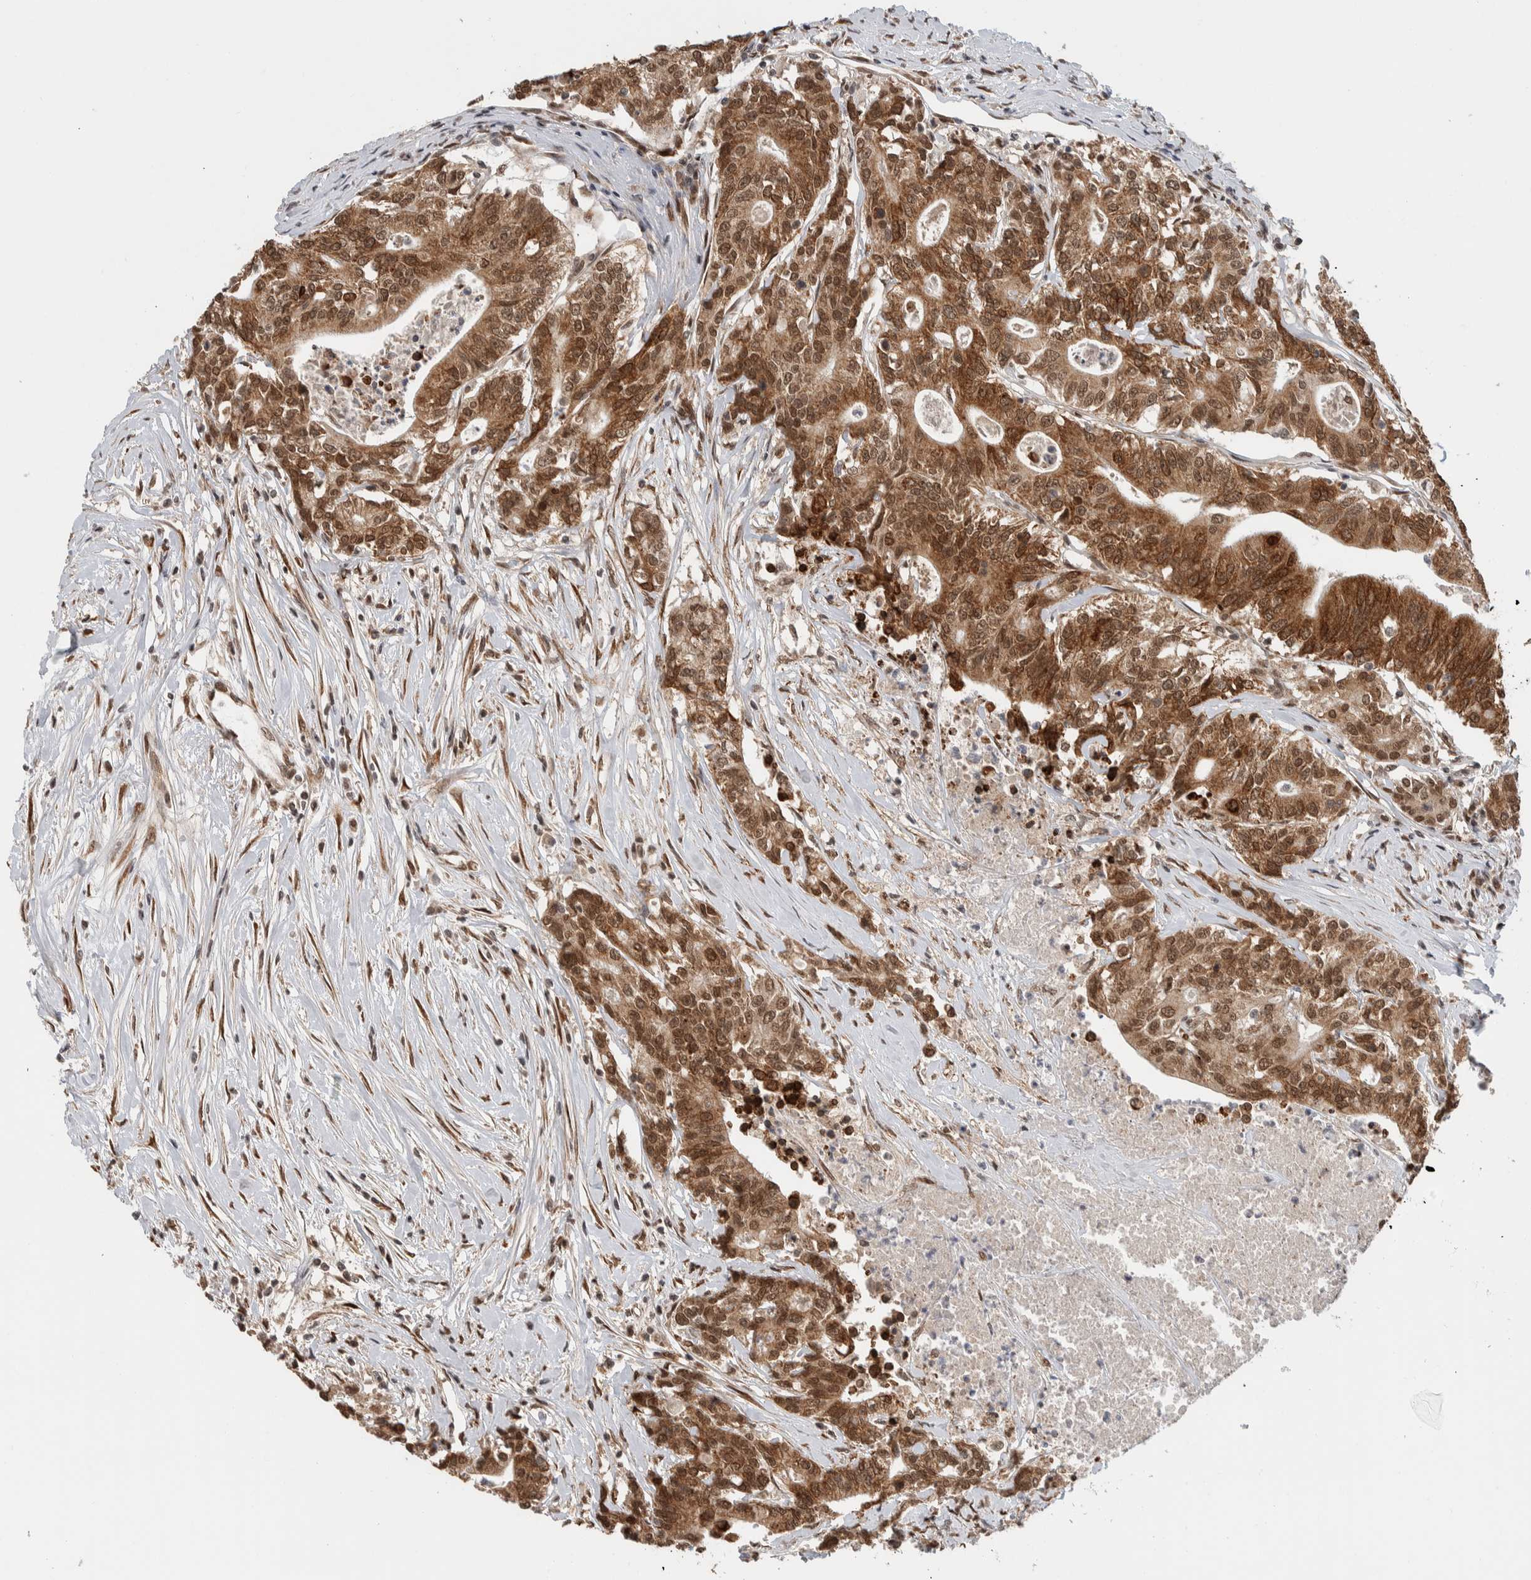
{"staining": {"intensity": "strong", "quantity": ">75%", "location": "cytoplasmic/membranous,nuclear"}, "tissue": "colorectal cancer", "cell_type": "Tumor cells", "image_type": "cancer", "snomed": [{"axis": "morphology", "description": "Adenocarcinoma, NOS"}, {"axis": "topography", "description": "Colon"}], "caption": "Approximately >75% of tumor cells in colorectal cancer (adenocarcinoma) display strong cytoplasmic/membranous and nuclear protein expression as visualized by brown immunohistochemical staining.", "gene": "TNRC18", "patient": {"sex": "female", "age": 77}}